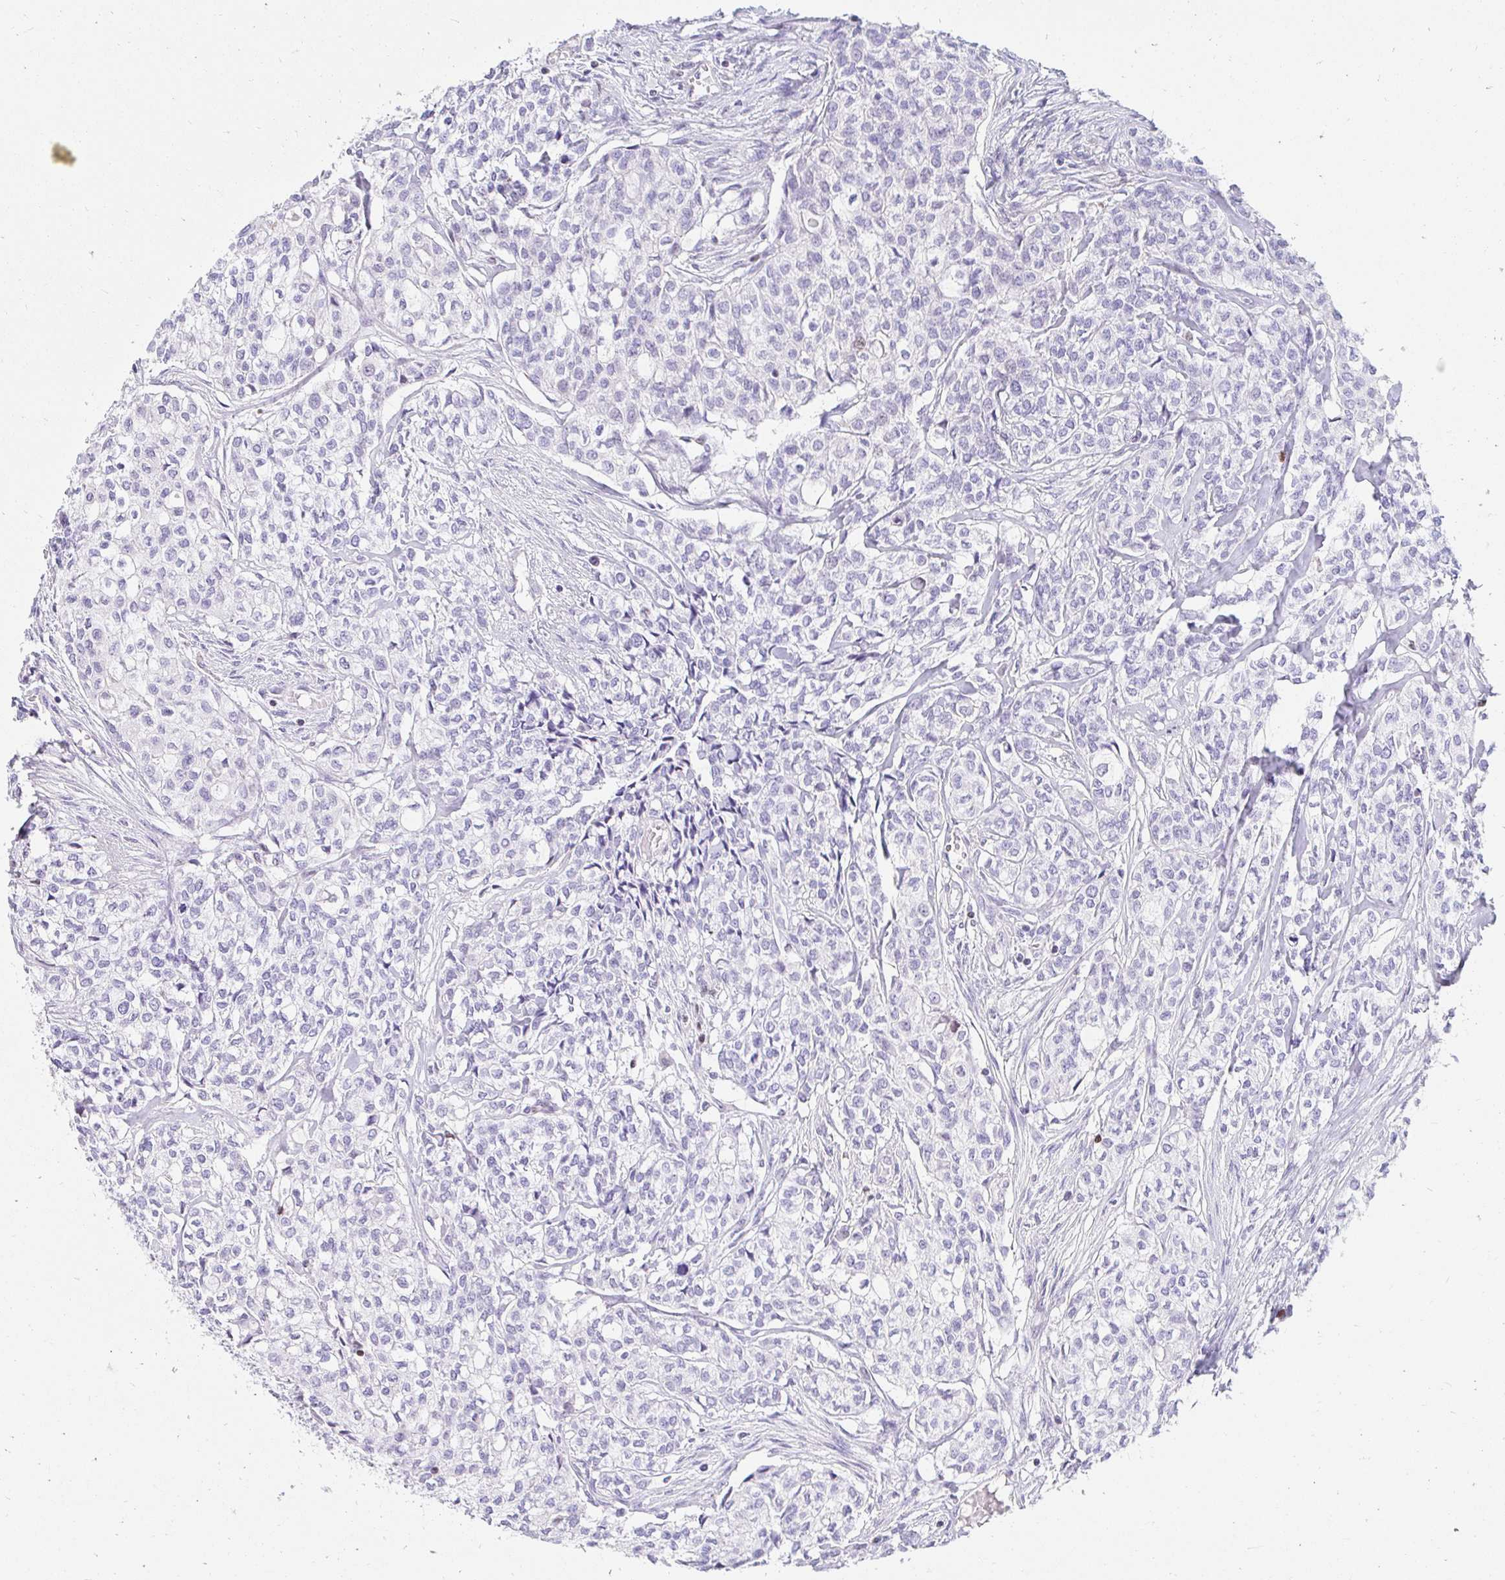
{"staining": {"intensity": "negative", "quantity": "none", "location": "none"}, "tissue": "head and neck cancer", "cell_type": "Tumor cells", "image_type": "cancer", "snomed": [{"axis": "morphology", "description": "Adenocarcinoma, NOS"}, {"axis": "topography", "description": "Head-Neck"}], "caption": "Tumor cells are negative for protein expression in human head and neck cancer (adenocarcinoma).", "gene": "CAPSL", "patient": {"sex": "male", "age": 81}}